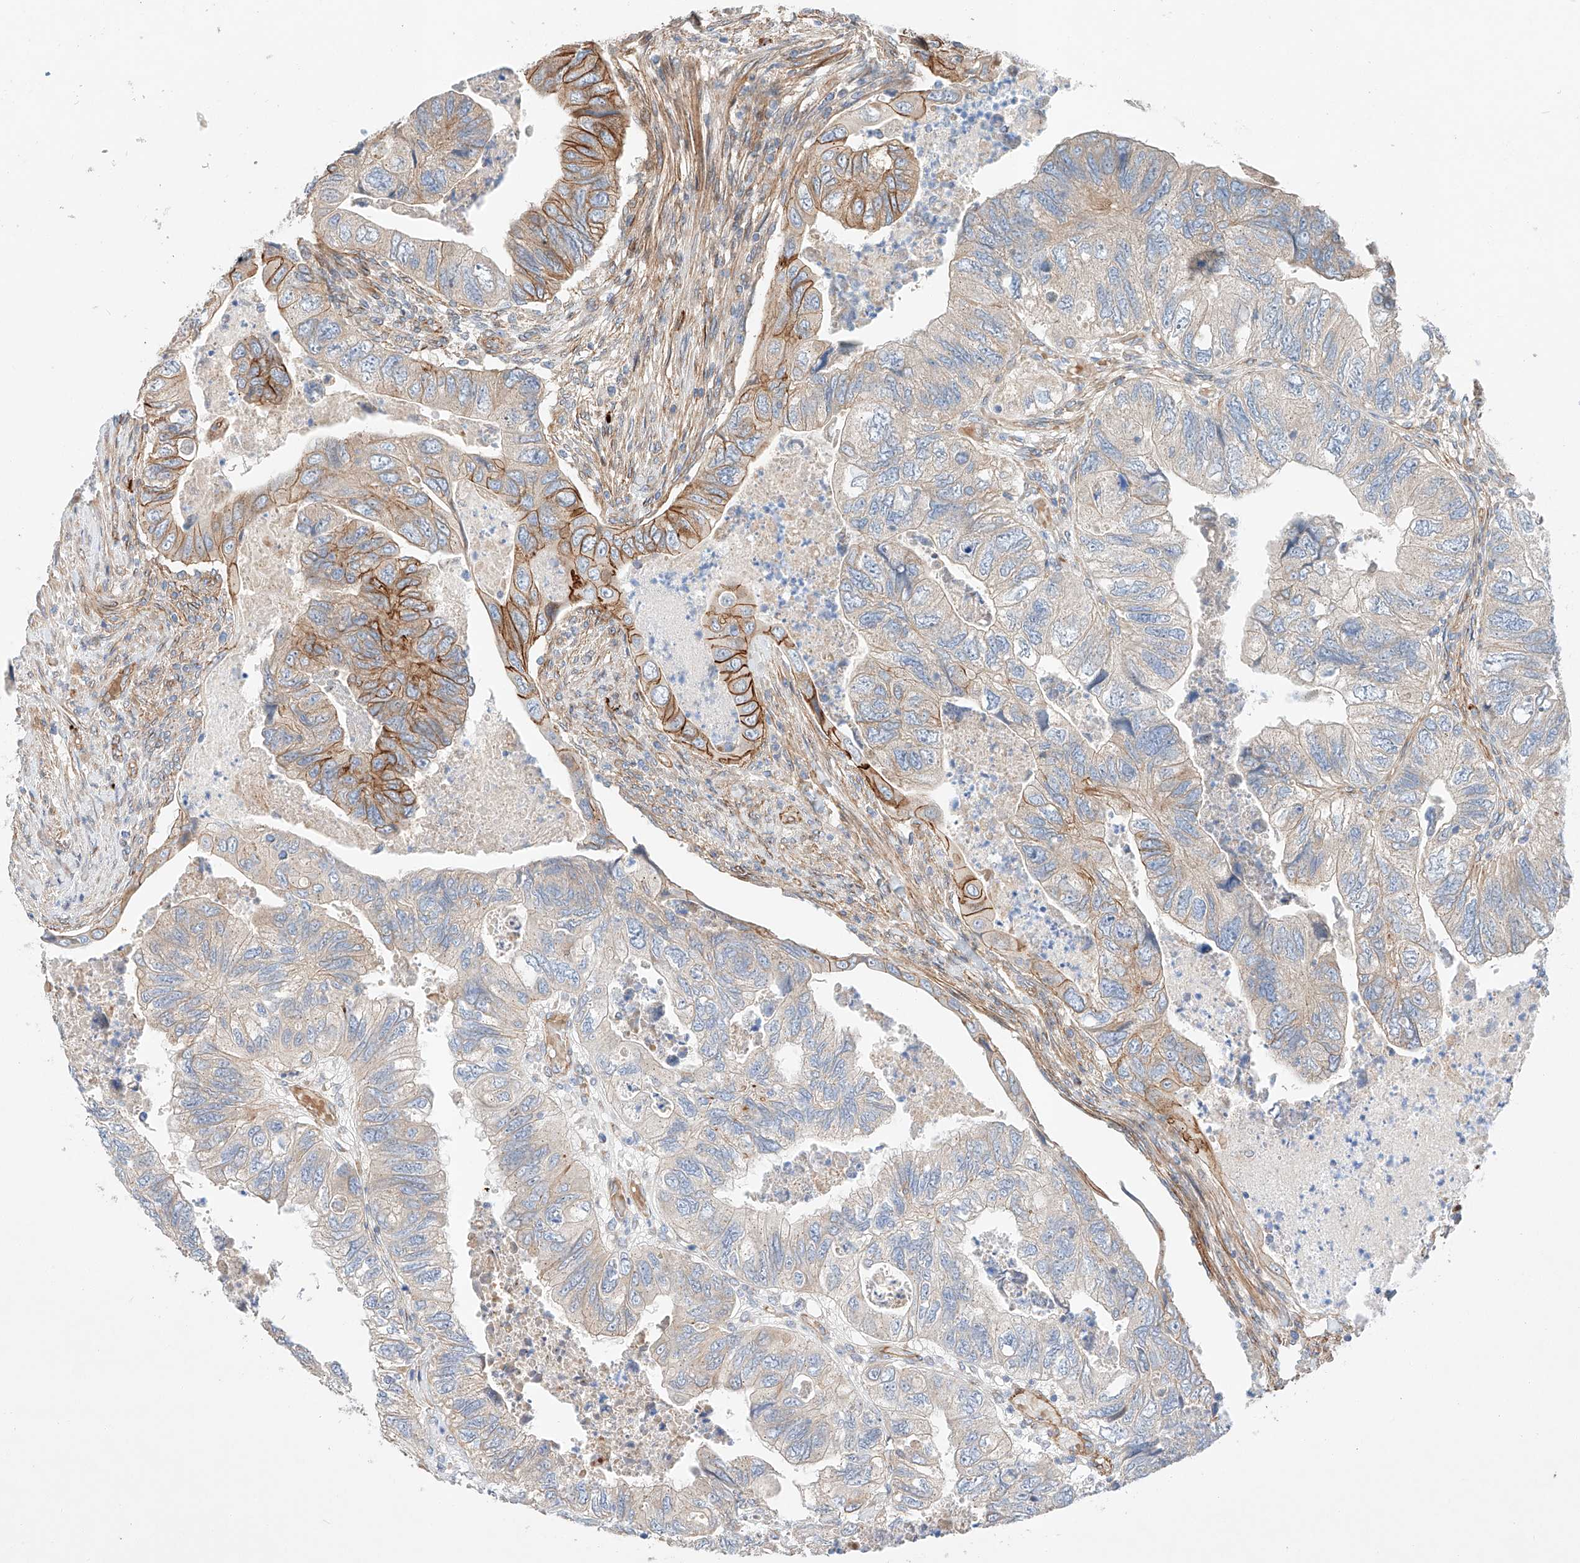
{"staining": {"intensity": "strong", "quantity": "<25%", "location": "cytoplasmic/membranous"}, "tissue": "colorectal cancer", "cell_type": "Tumor cells", "image_type": "cancer", "snomed": [{"axis": "morphology", "description": "Adenocarcinoma, NOS"}, {"axis": "topography", "description": "Rectum"}], "caption": "Immunohistochemical staining of colorectal cancer (adenocarcinoma) shows medium levels of strong cytoplasmic/membranous staining in approximately <25% of tumor cells.", "gene": "MINDY4", "patient": {"sex": "male", "age": 63}}